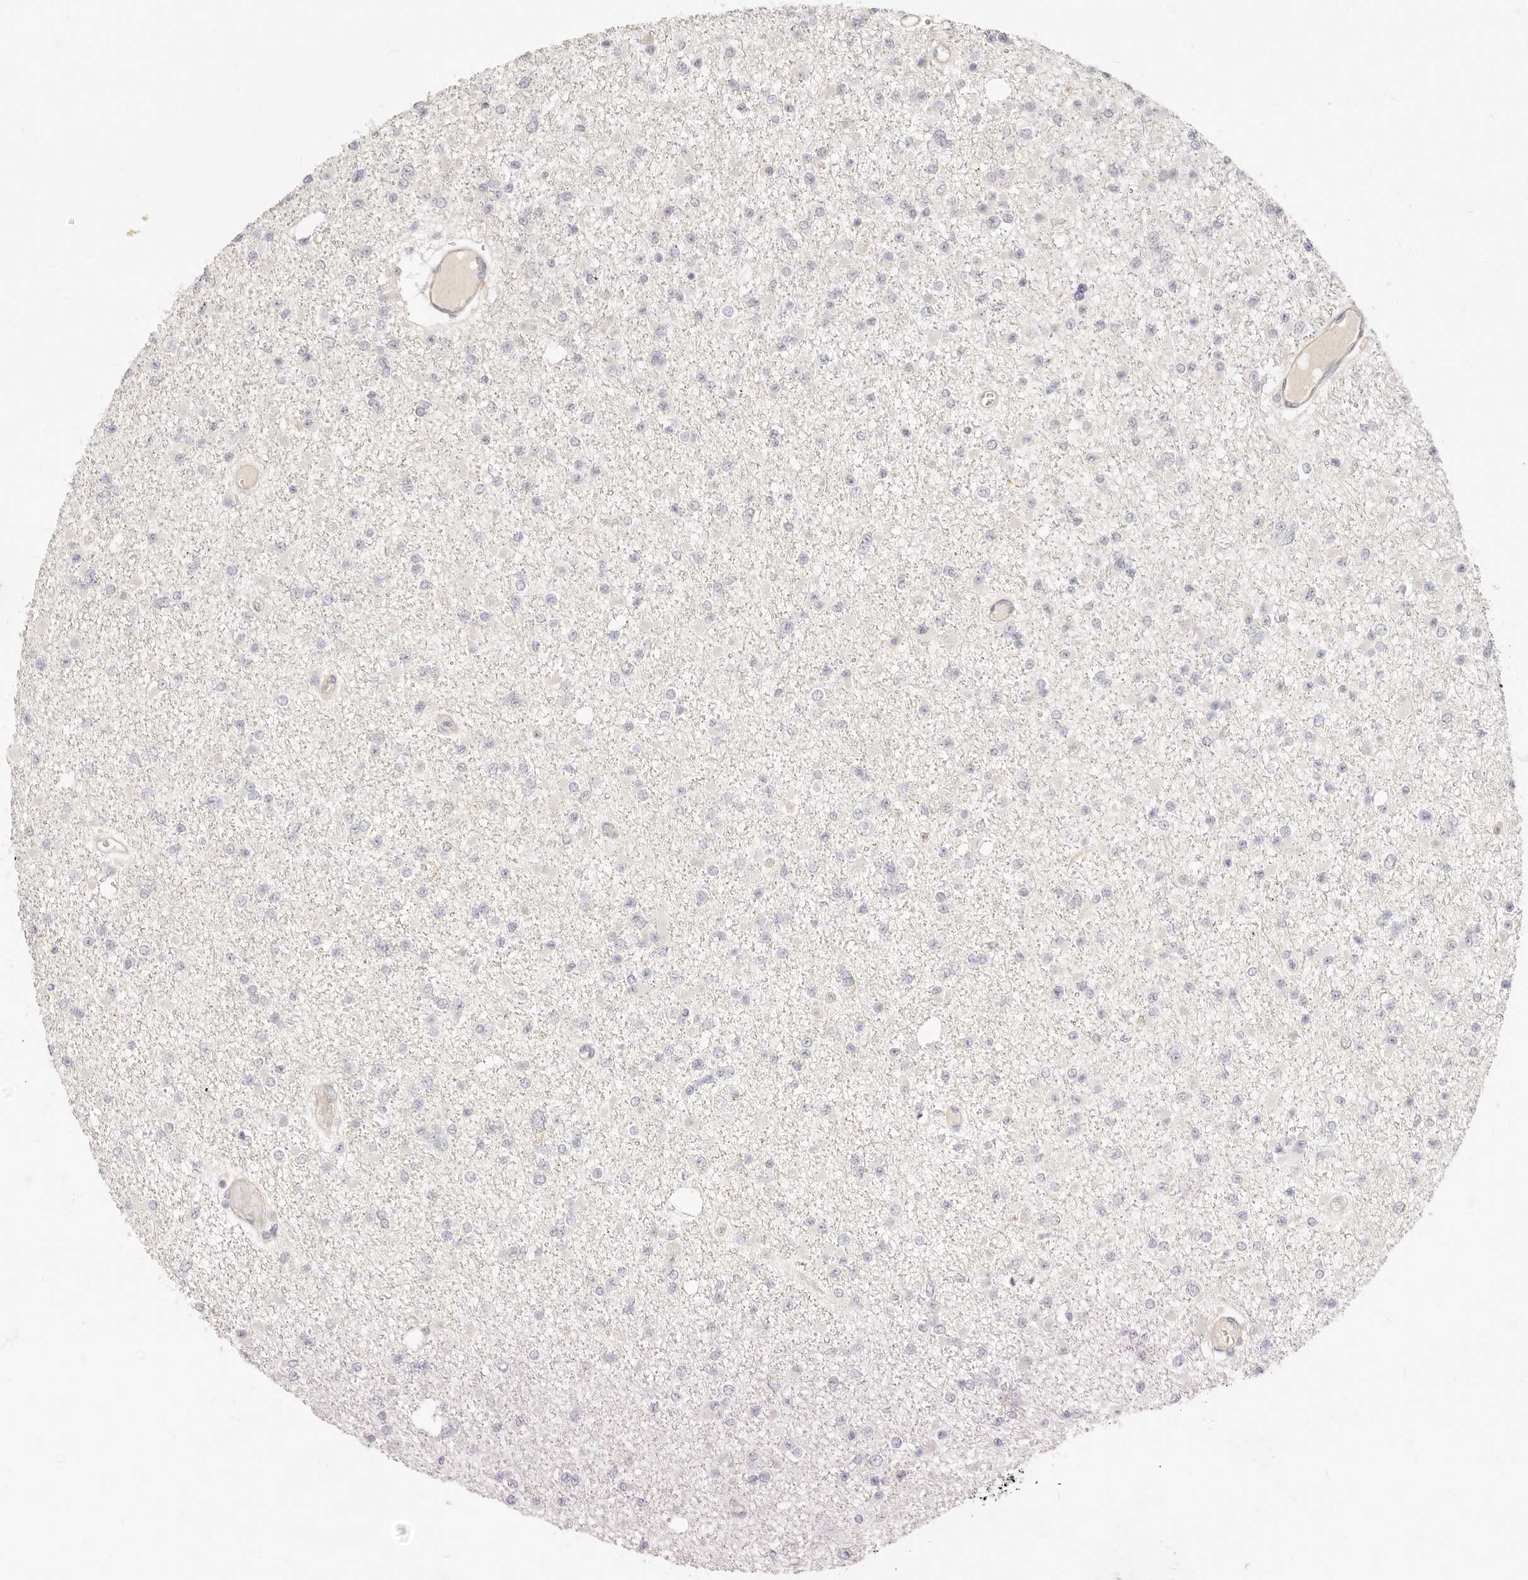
{"staining": {"intensity": "negative", "quantity": "none", "location": "none"}, "tissue": "glioma", "cell_type": "Tumor cells", "image_type": "cancer", "snomed": [{"axis": "morphology", "description": "Glioma, malignant, Low grade"}, {"axis": "topography", "description": "Brain"}], "caption": "This photomicrograph is of low-grade glioma (malignant) stained with immunohistochemistry to label a protein in brown with the nuclei are counter-stained blue. There is no staining in tumor cells.", "gene": "UBXN10", "patient": {"sex": "female", "age": 22}}